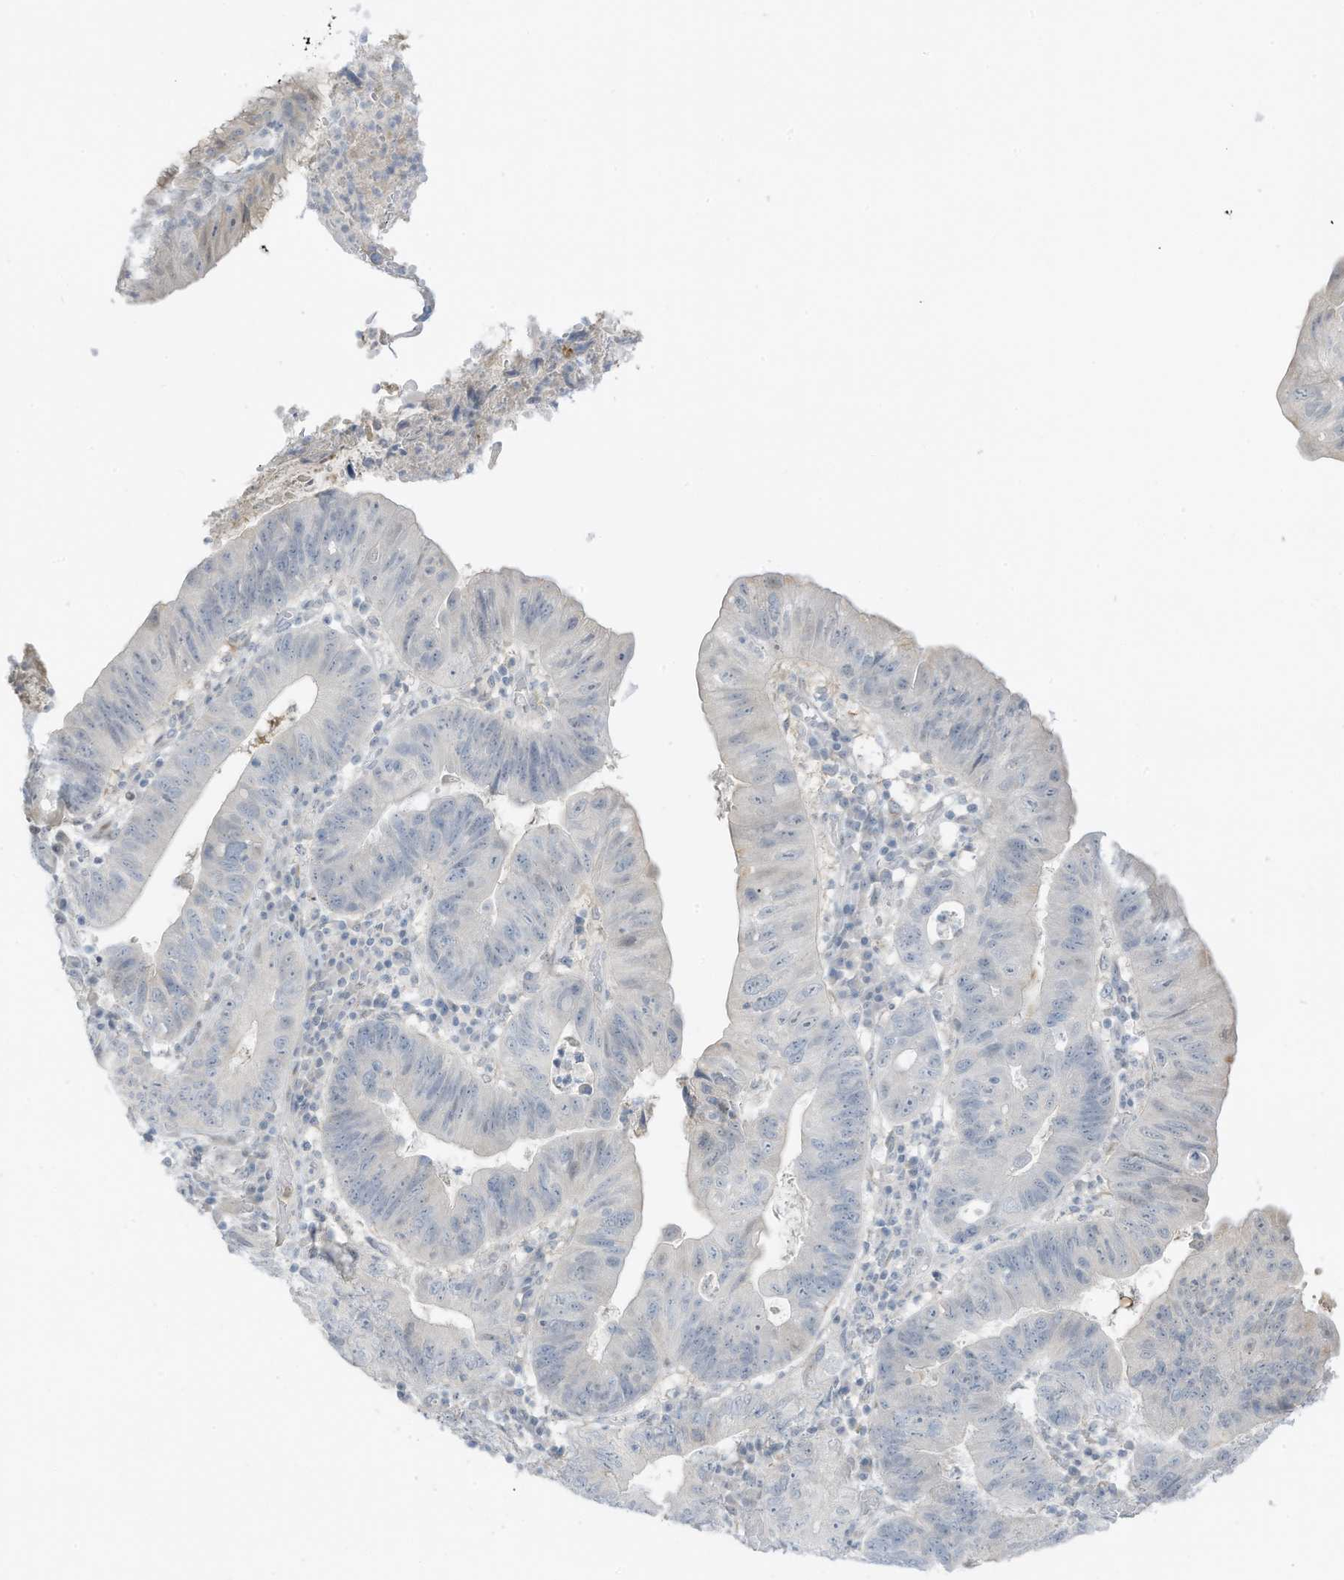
{"staining": {"intensity": "negative", "quantity": "none", "location": "none"}, "tissue": "stomach cancer", "cell_type": "Tumor cells", "image_type": "cancer", "snomed": [{"axis": "morphology", "description": "Adenocarcinoma, NOS"}, {"axis": "topography", "description": "Stomach"}], "caption": "Stomach adenocarcinoma was stained to show a protein in brown. There is no significant positivity in tumor cells.", "gene": "ASPRV1", "patient": {"sex": "male", "age": 59}}